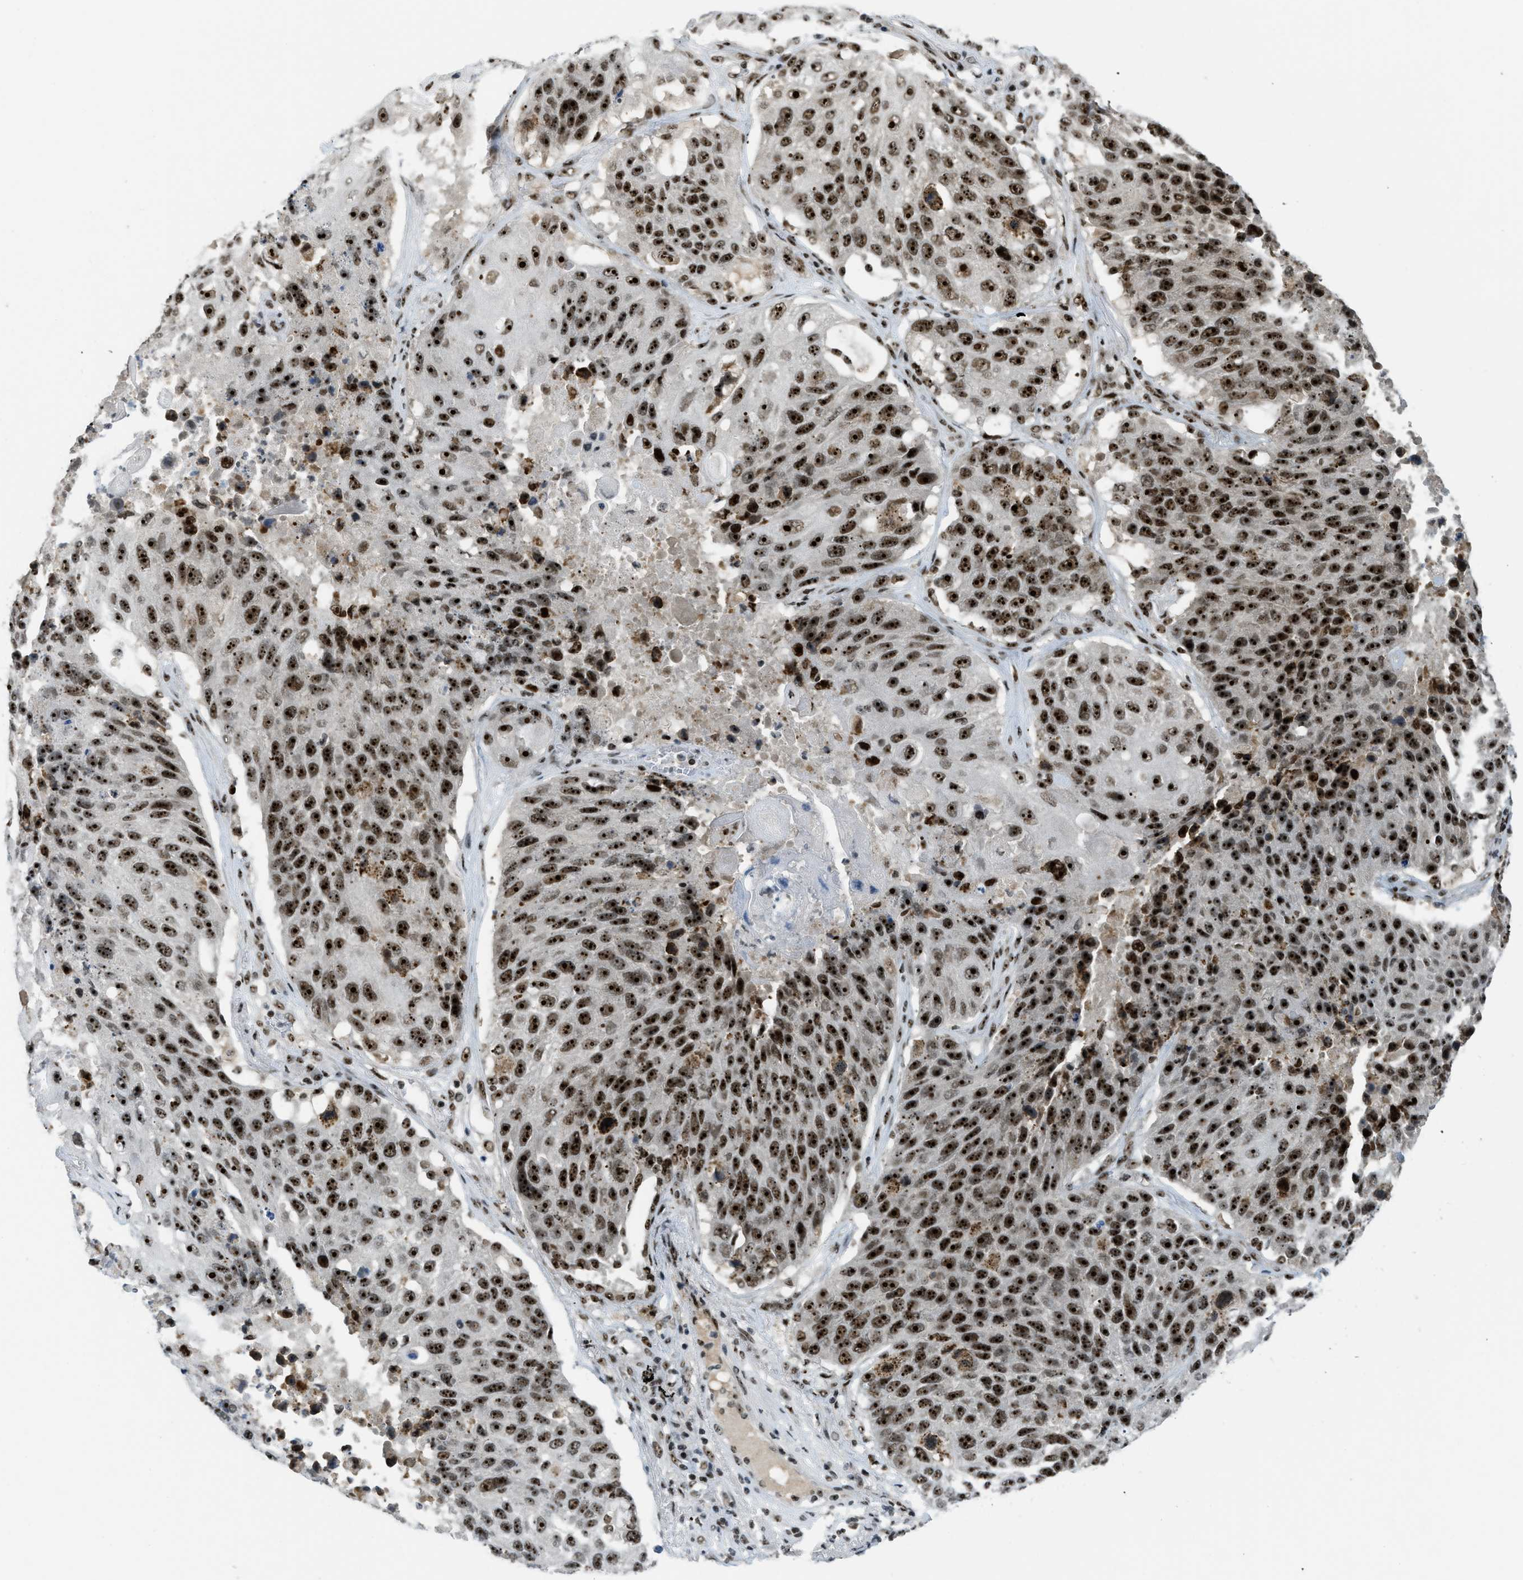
{"staining": {"intensity": "strong", "quantity": ">75%", "location": "nuclear"}, "tissue": "lung cancer", "cell_type": "Tumor cells", "image_type": "cancer", "snomed": [{"axis": "morphology", "description": "Squamous cell carcinoma, NOS"}, {"axis": "topography", "description": "Lung"}], "caption": "Lung squamous cell carcinoma stained with DAB (3,3'-diaminobenzidine) IHC demonstrates high levels of strong nuclear staining in about >75% of tumor cells. (IHC, brightfield microscopy, high magnification).", "gene": "URB1", "patient": {"sex": "male", "age": 61}}